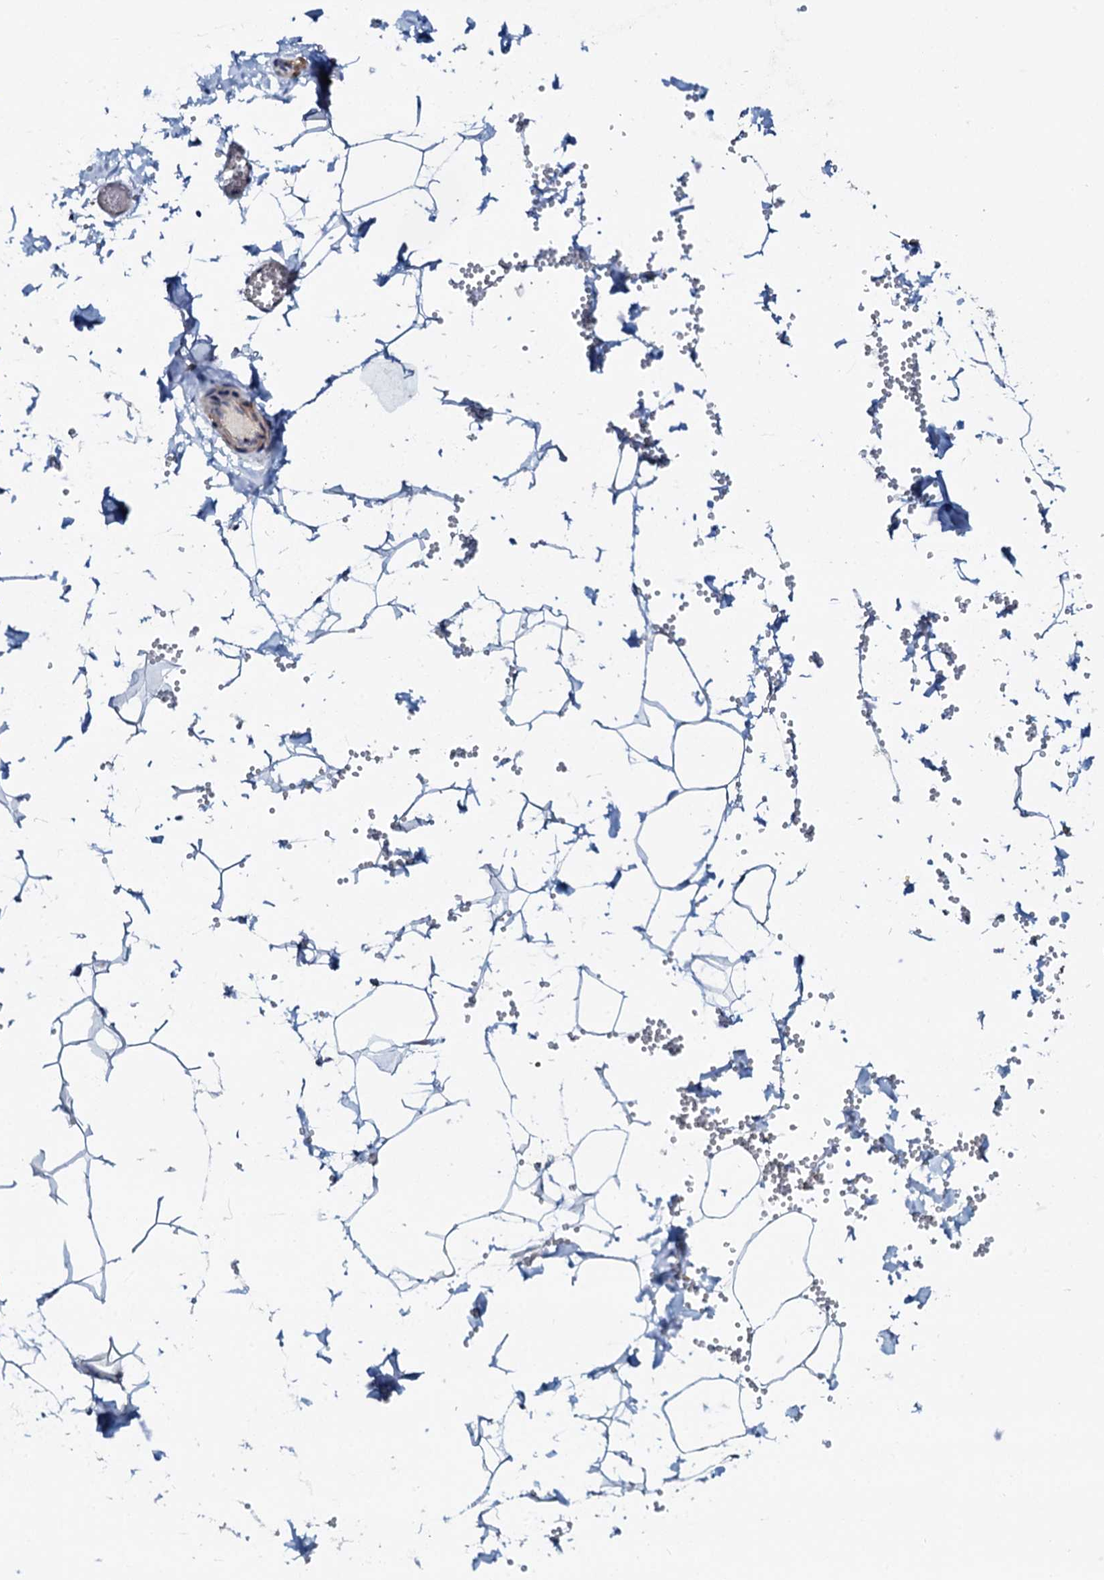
{"staining": {"intensity": "strong", "quantity": ">75%", "location": "cytoplasmic/membranous"}, "tissue": "adipose tissue", "cell_type": "Adipocytes", "image_type": "normal", "snomed": [{"axis": "morphology", "description": "Normal tissue, NOS"}, {"axis": "topography", "description": "Gallbladder"}, {"axis": "topography", "description": "Peripheral nerve tissue"}], "caption": "The image demonstrates staining of unremarkable adipose tissue, revealing strong cytoplasmic/membranous protein staining (brown color) within adipocytes.", "gene": "VAMP8", "patient": {"sex": "male", "age": 38}}